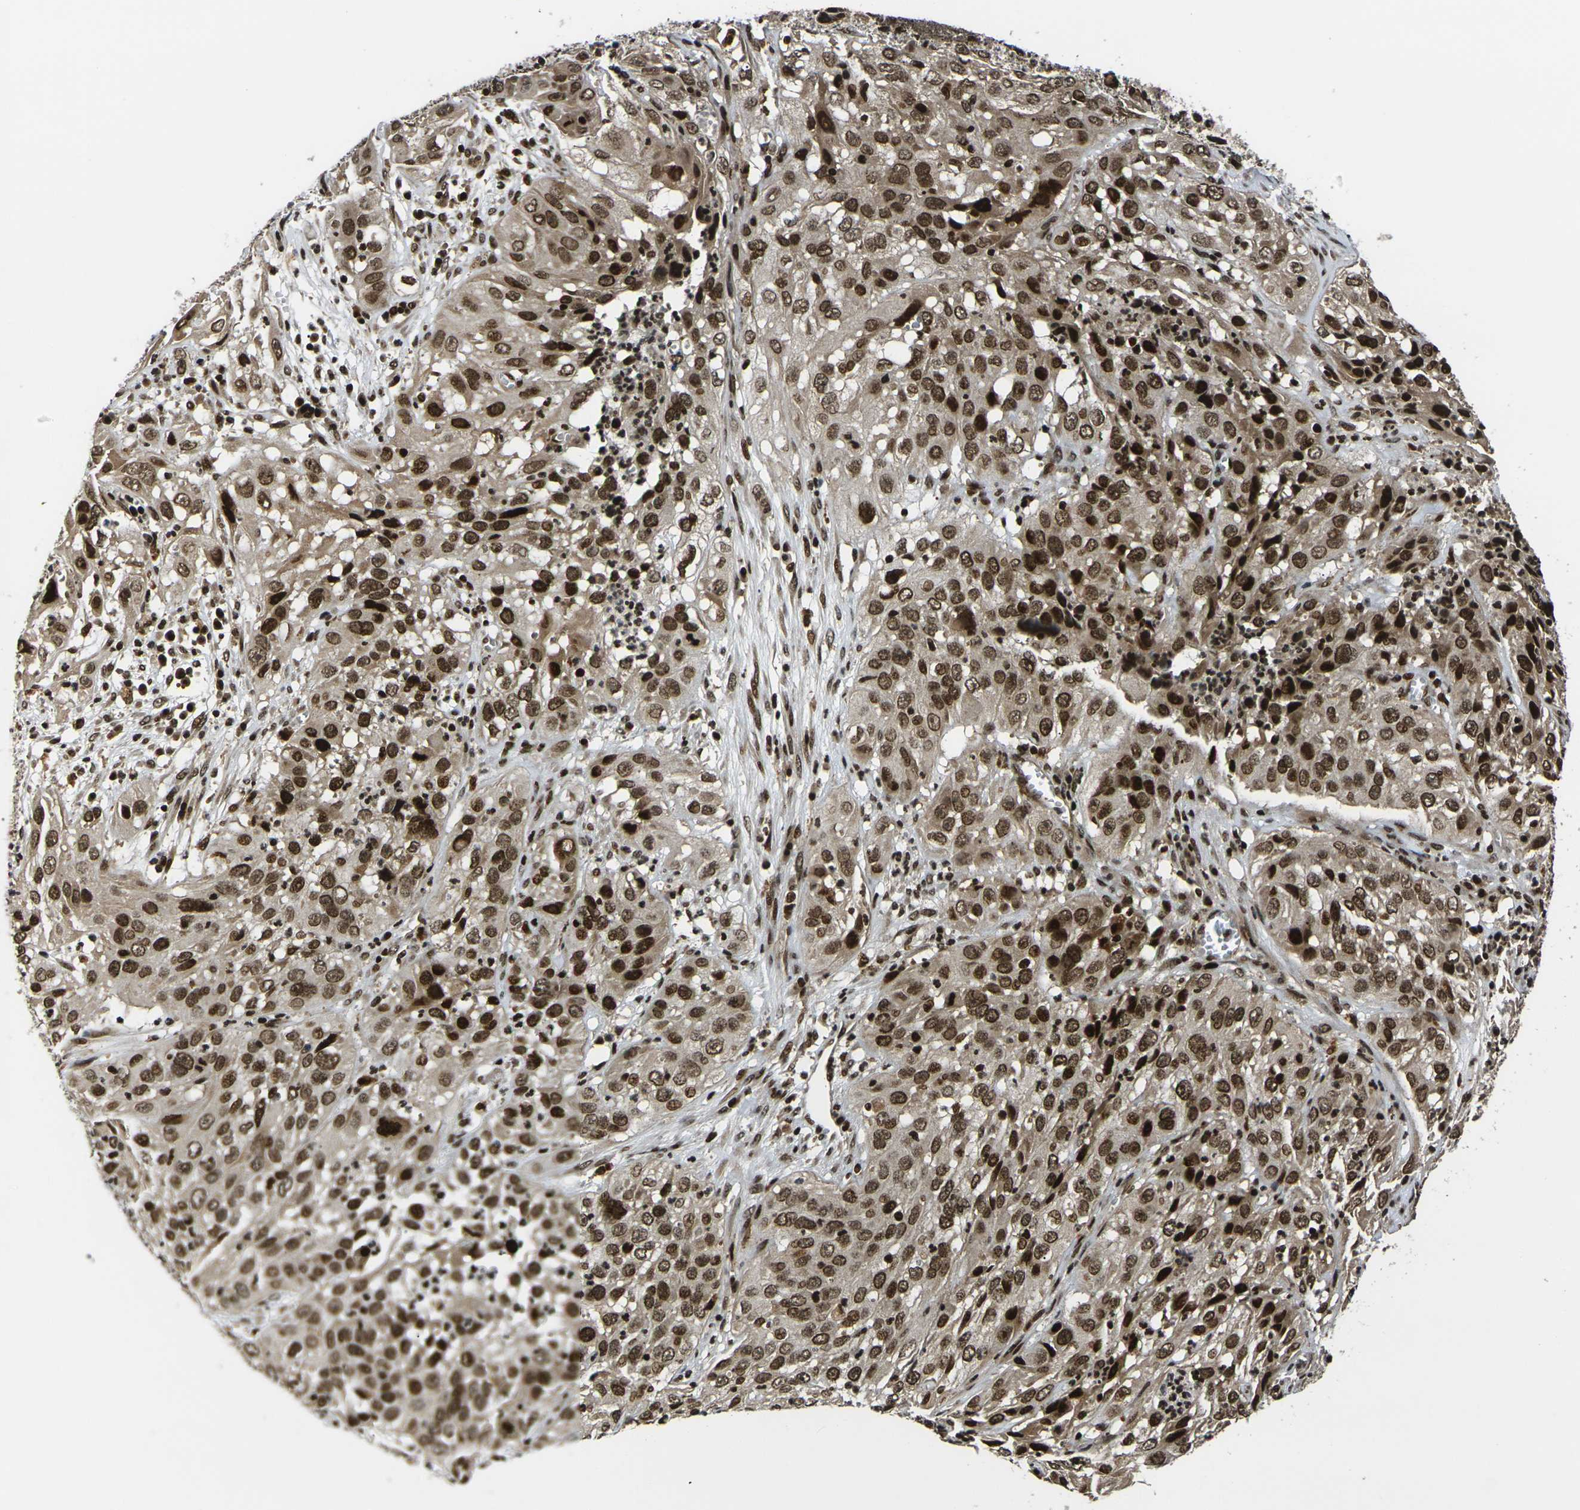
{"staining": {"intensity": "strong", "quantity": ">75%", "location": "cytoplasmic/membranous,nuclear"}, "tissue": "cervical cancer", "cell_type": "Tumor cells", "image_type": "cancer", "snomed": [{"axis": "morphology", "description": "Squamous cell carcinoma, NOS"}, {"axis": "topography", "description": "Cervix"}], "caption": "Immunohistochemical staining of cervical squamous cell carcinoma displays high levels of strong cytoplasmic/membranous and nuclear staining in about >75% of tumor cells.", "gene": "ACTL6A", "patient": {"sex": "female", "age": 32}}